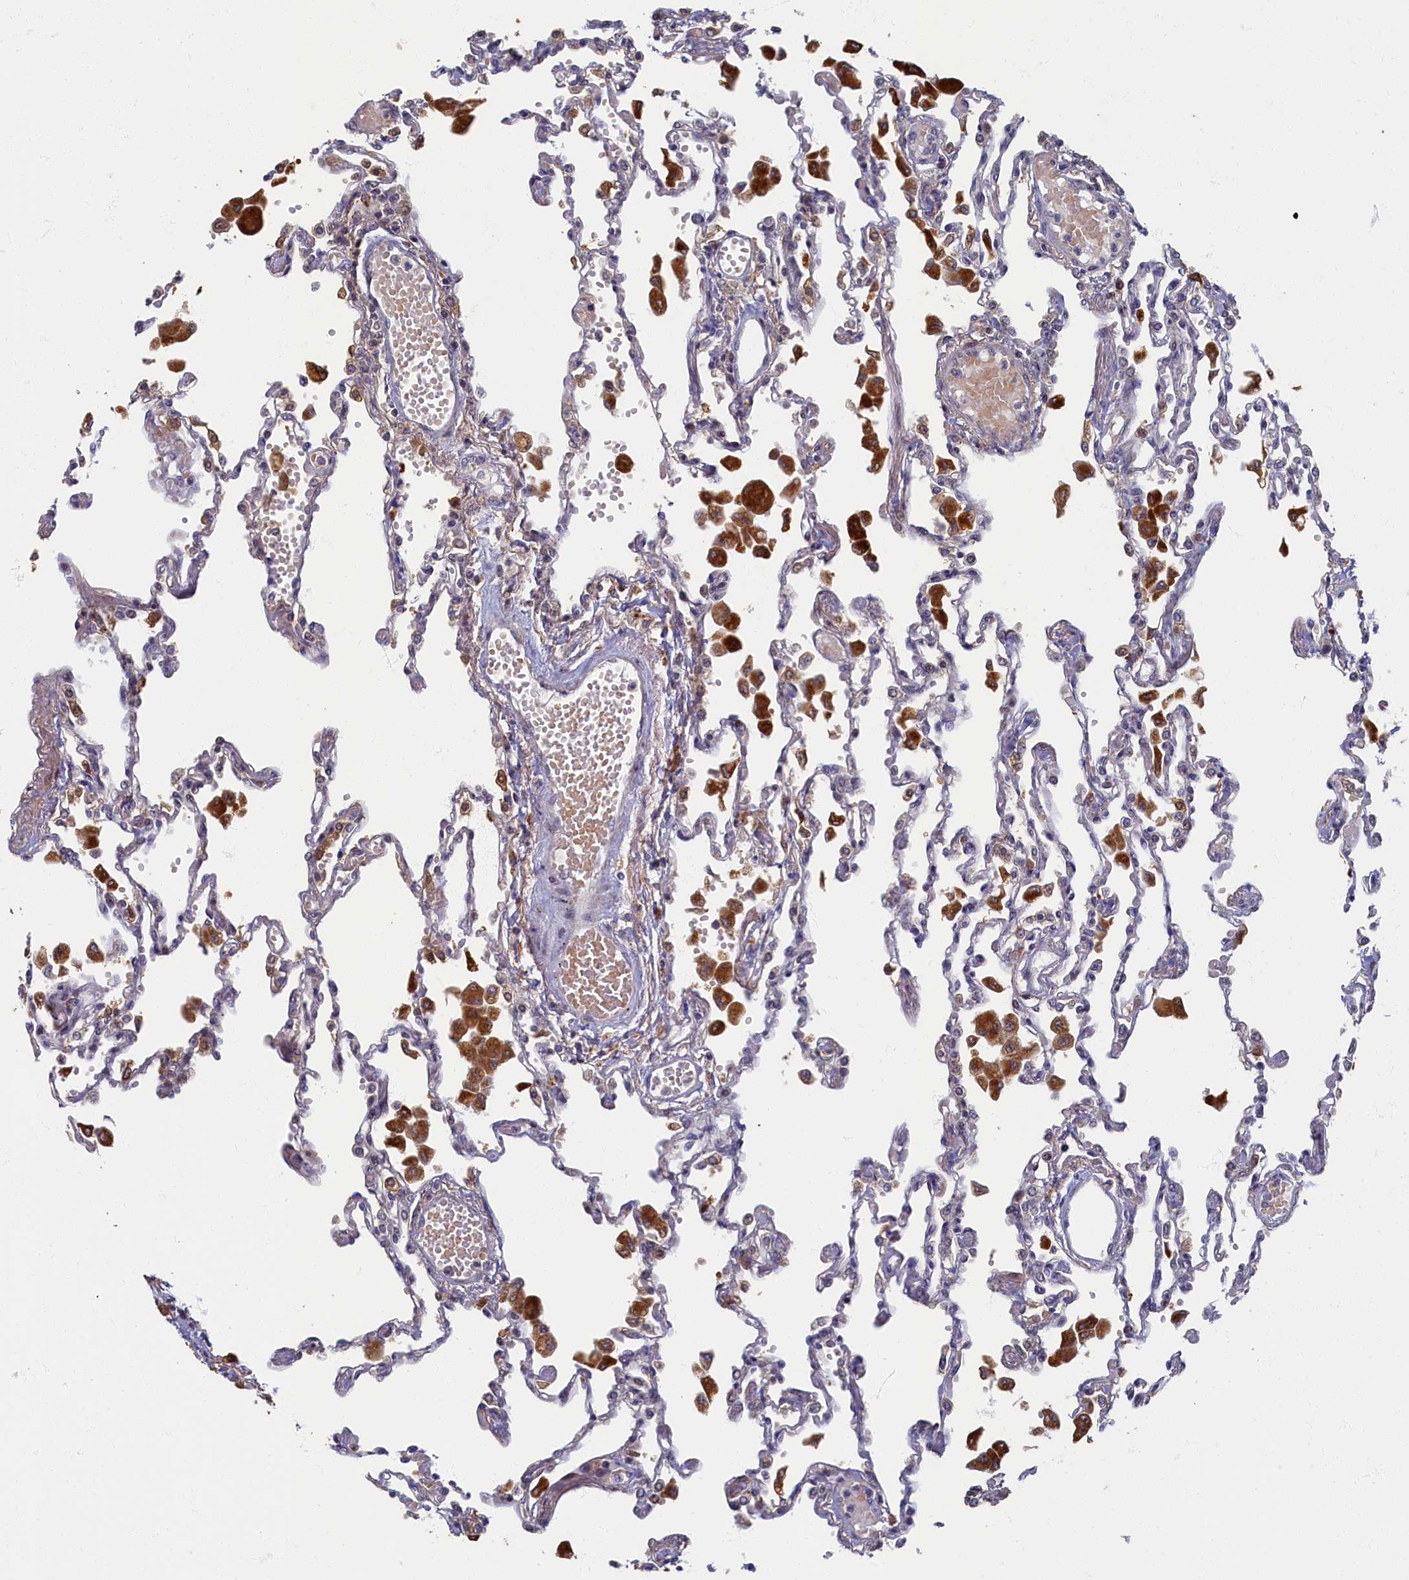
{"staining": {"intensity": "weak", "quantity": "<25%", "location": "nuclear"}, "tissue": "lung", "cell_type": "Alveolar cells", "image_type": "normal", "snomed": [{"axis": "morphology", "description": "Normal tissue, NOS"}, {"axis": "topography", "description": "Bronchus"}, {"axis": "topography", "description": "Lung"}], "caption": "Immunohistochemistry (IHC) of unremarkable human lung reveals no positivity in alveolar cells. (DAB (3,3'-diaminobenzidine) IHC with hematoxylin counter stain).", "gene": "HUNK", "patient": {"sex": "female", "age": 49}}